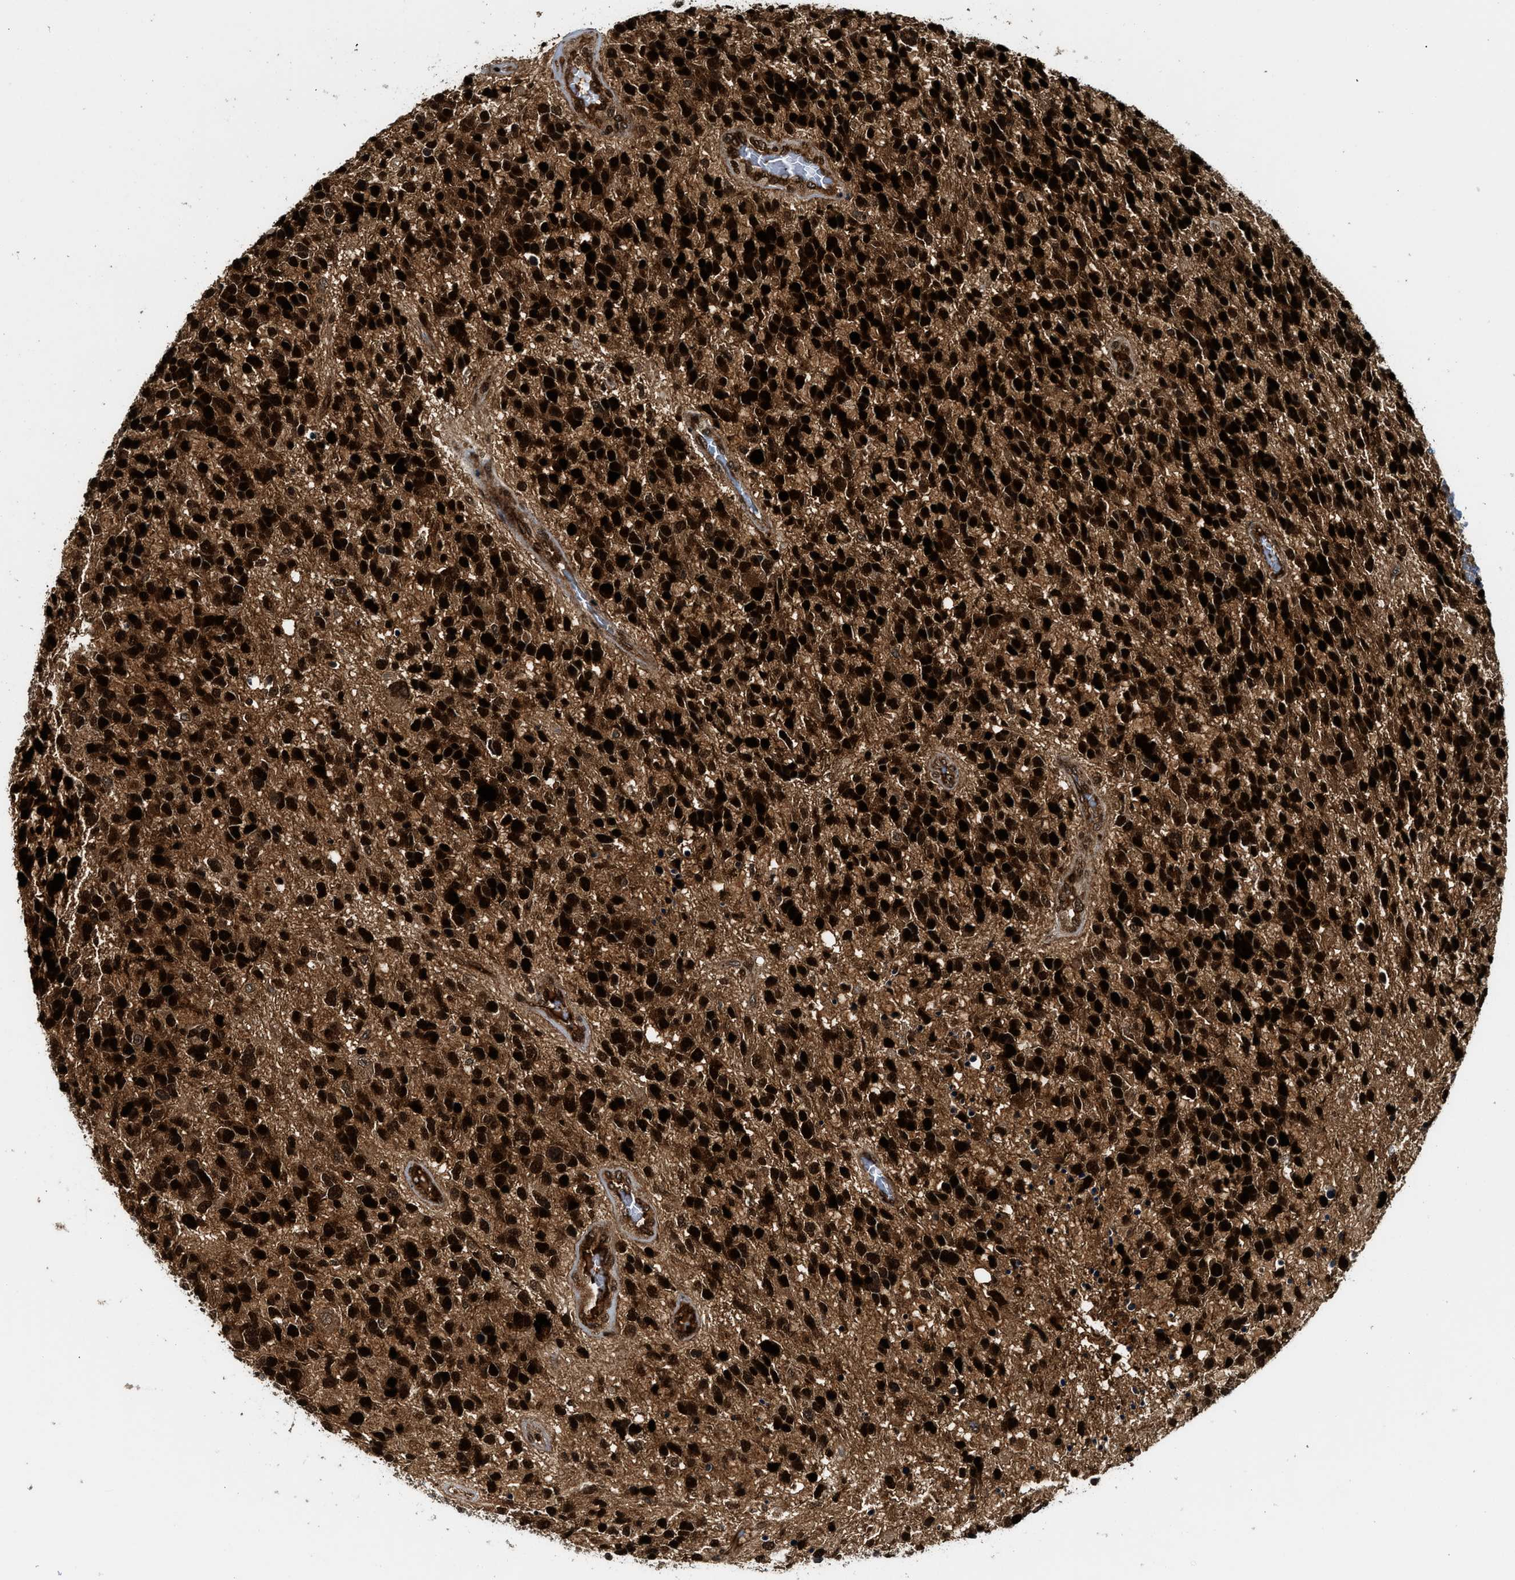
{"staining": {"intensity": "strong", "quantity": ">75%", "location": "cytoplasmic/membranous,nuclear"}, "tissue": "glioma", "cell_type": "Tumor cells", "image_type": "cancer", "snomed": [{"axis": "morphology", "description": "Glioma, malignant, High grade"}, {"axis": "topography", "description": "Brain"}], "caption": "This photomicrograph exhibits IHC staining of human glioma, with high strong cytoplasmic/membranous and nuclear expression in about >75% of tumor cells.", "gene": "MDM2", "patient": {"sex": "female", "age": 58}}